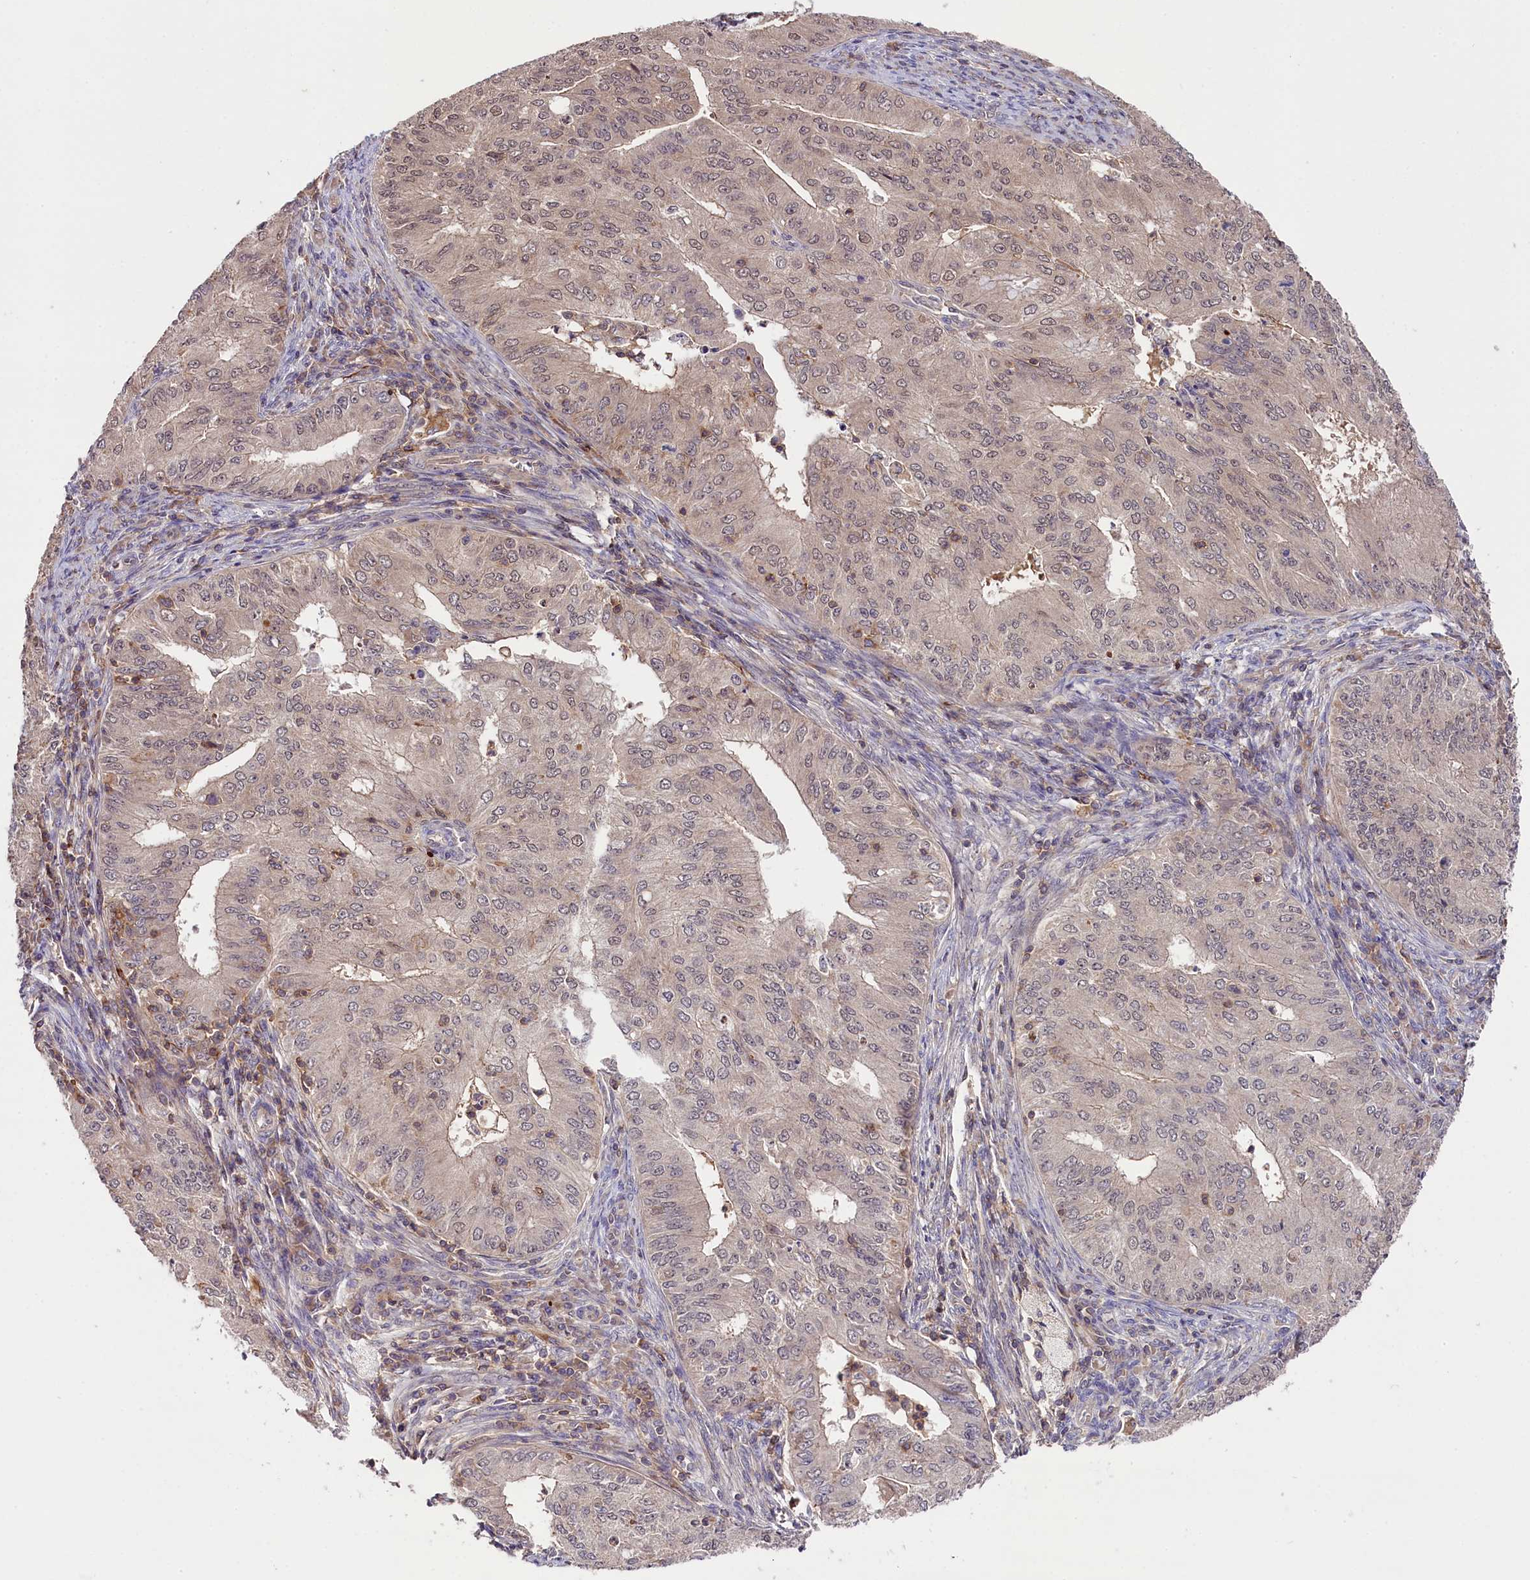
{"staining": {"intensity": "negative", "quantity": "none", "location": "none"}, "tissue": "endometrial cancer", "cell_type": "Tumor cells", "image_type": "cancer", "snomed": [{"axis": "morphology", "description": "Adenocarcinoma, NOS"}, {"axis": "topography", "description": "Endometrium"}], "caption": "This is an immunohistochemistry micrograph of endometrial cancer. There is no staining in tumor cells.", "gene": "SKIDA1", "patient": {"sex": "female", "age": 50}}